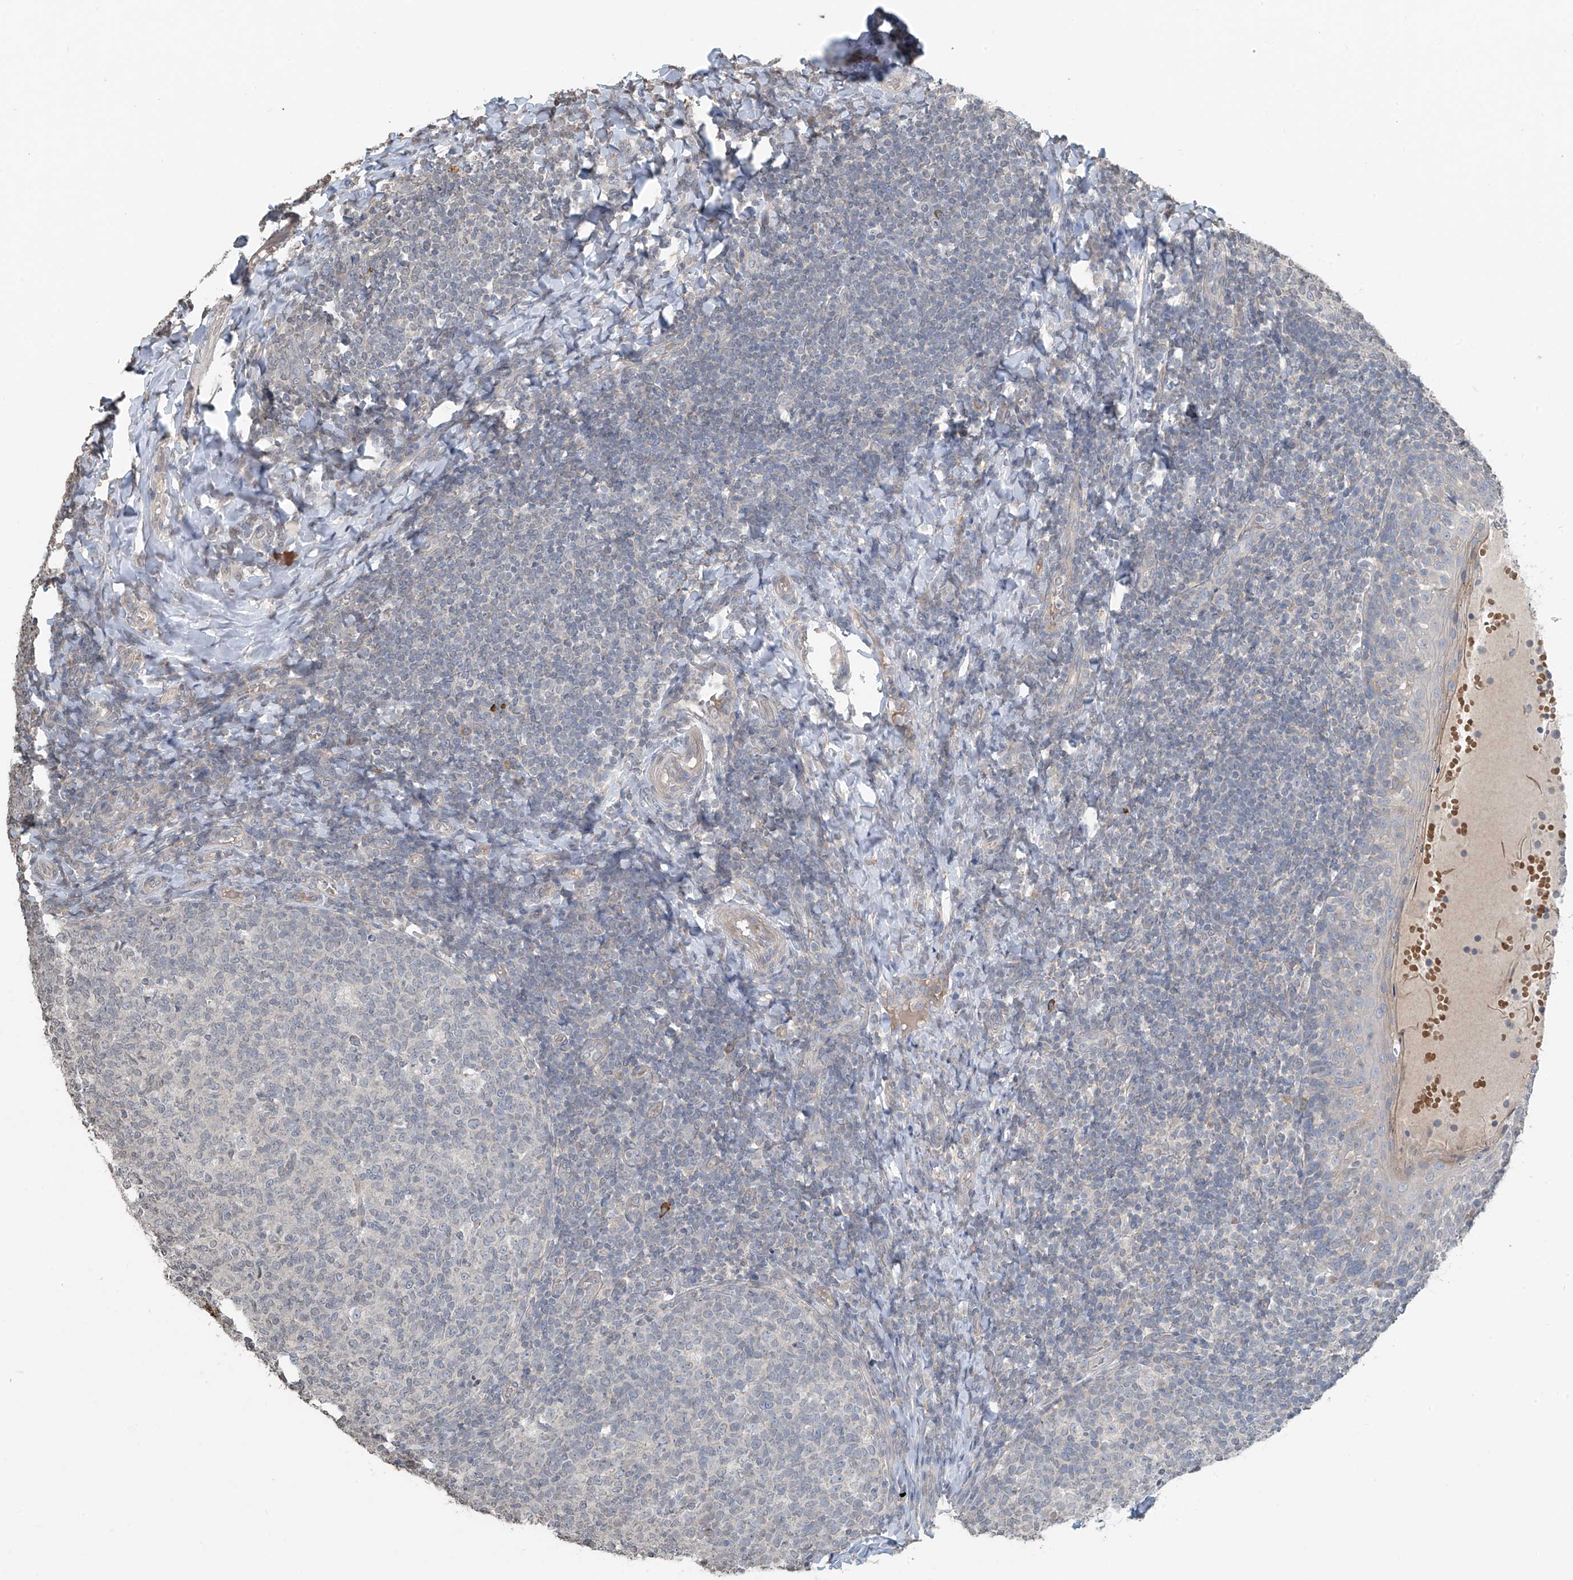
{"staining": {"intensity": "negative", "quantity": "none", "location": "none"}, "tissue": "tonsil", "cell_type": "Germinal center cells", "image_type": "normal", "snomed": [{"axis": "morphology", "description": "Normal tissue, NOS"}, {"axis": "topography", "description": "Tonsil"}], "caption": "Immunohistochemistry photomicrograph of normal tonsil: tonsil stained with DAB demonstrates no significant protein positivity in germinal center cells. (DAB (3,3'-diaminobenzidine) immunohistochemistry (IHC), high magnification).", "gene": "HOXA11", "patient": {"sex": "female", "age": 19}}